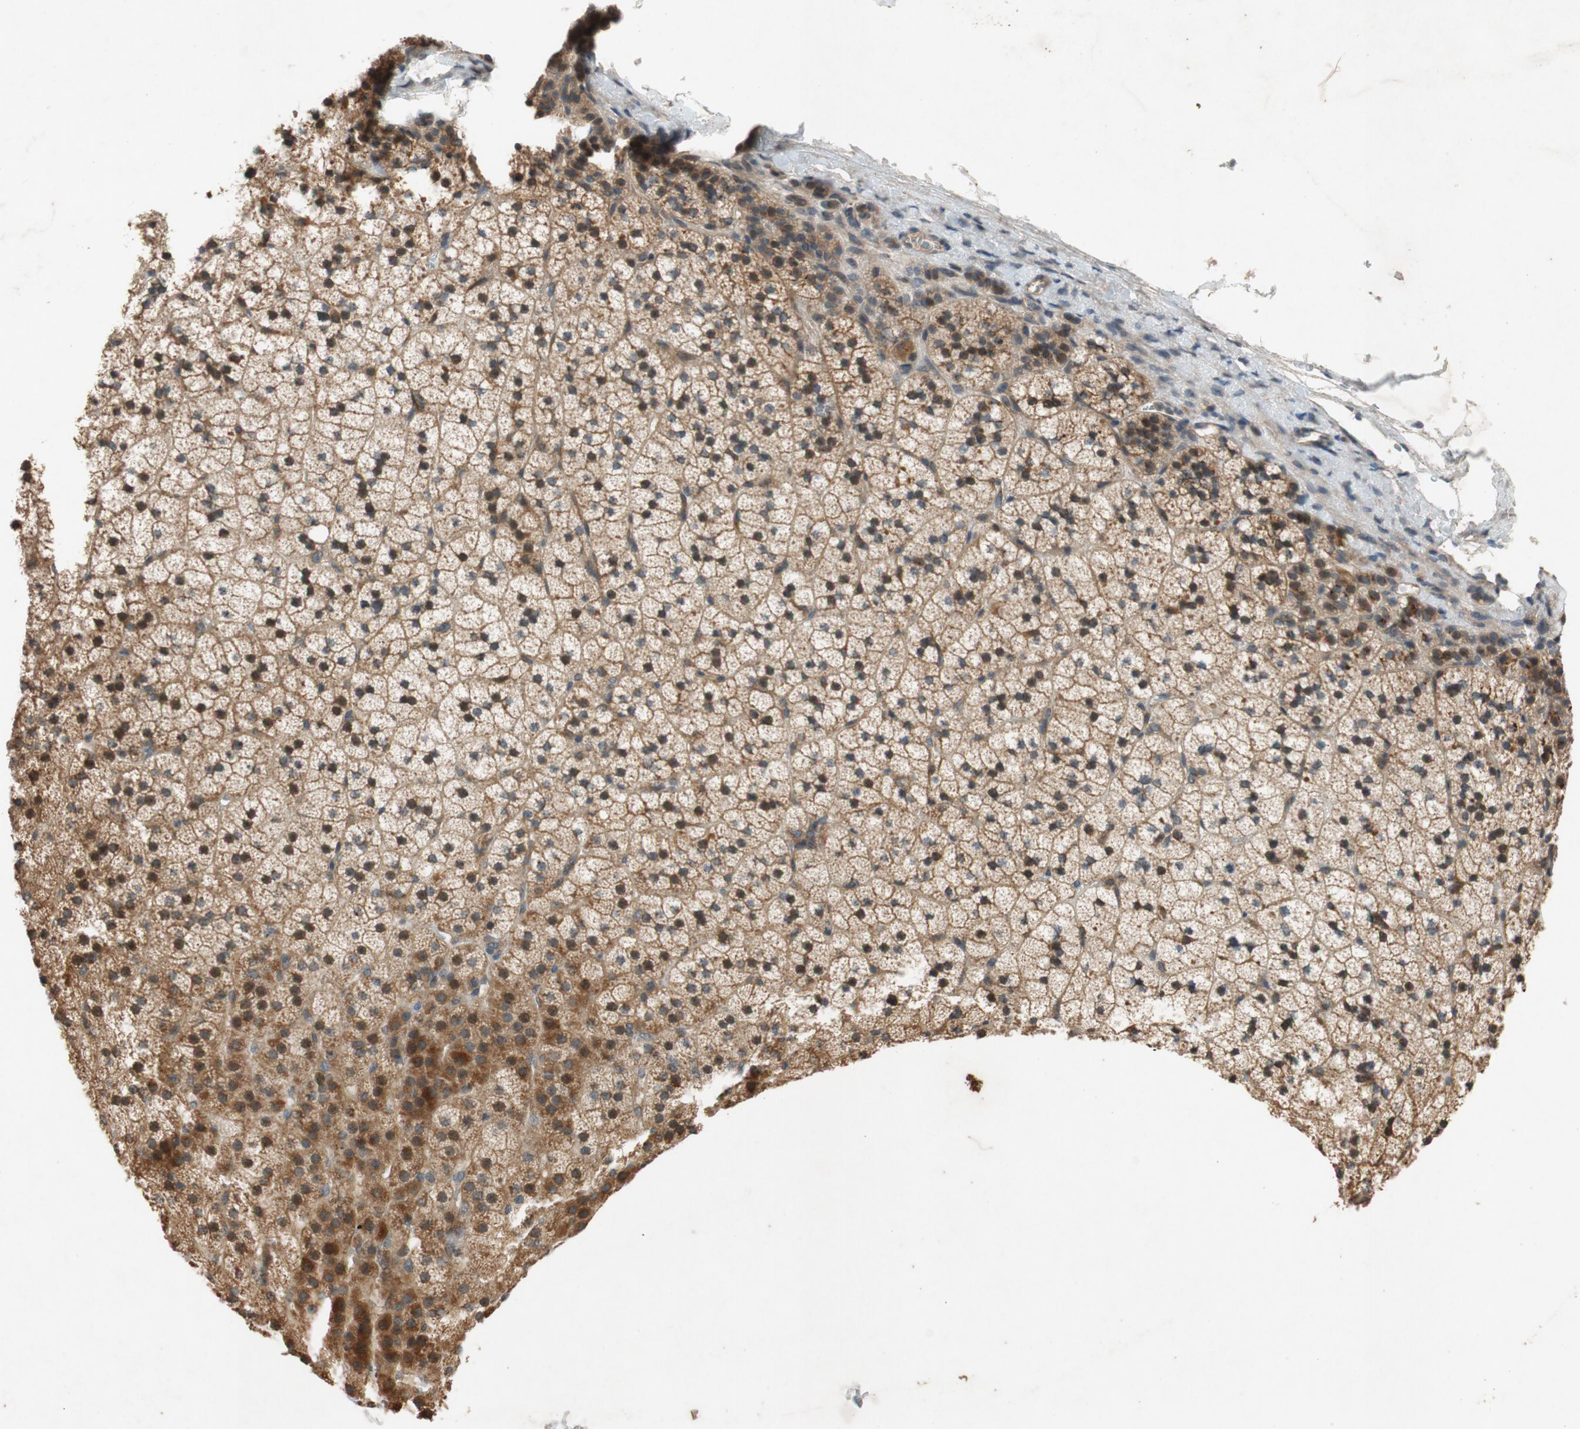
{"staining": {"intensity": "moderate", "quantity": ">75%", "location": "cytoplasmic/membranous"}, "tissue": "adrenal gland", "cell_type": "Glandular cells", "image_type": "normal", "snomed": [{"axis": "morphology", "description": "Normal tissue, NOS"}, {"axis": "topography", "description": "Adrenal gland"}], "caption": "Adrenal gland stained with DAB immunohistochemistry exhibits medium levels of moderate cytoplasmic/membranous positivity in approximately >75% of glandular cells. (DAB = brown stain, brightfield microscopy at high magnification).", "gene": "ATP2C1", "patient": {"sex": "male", "age": 35}}